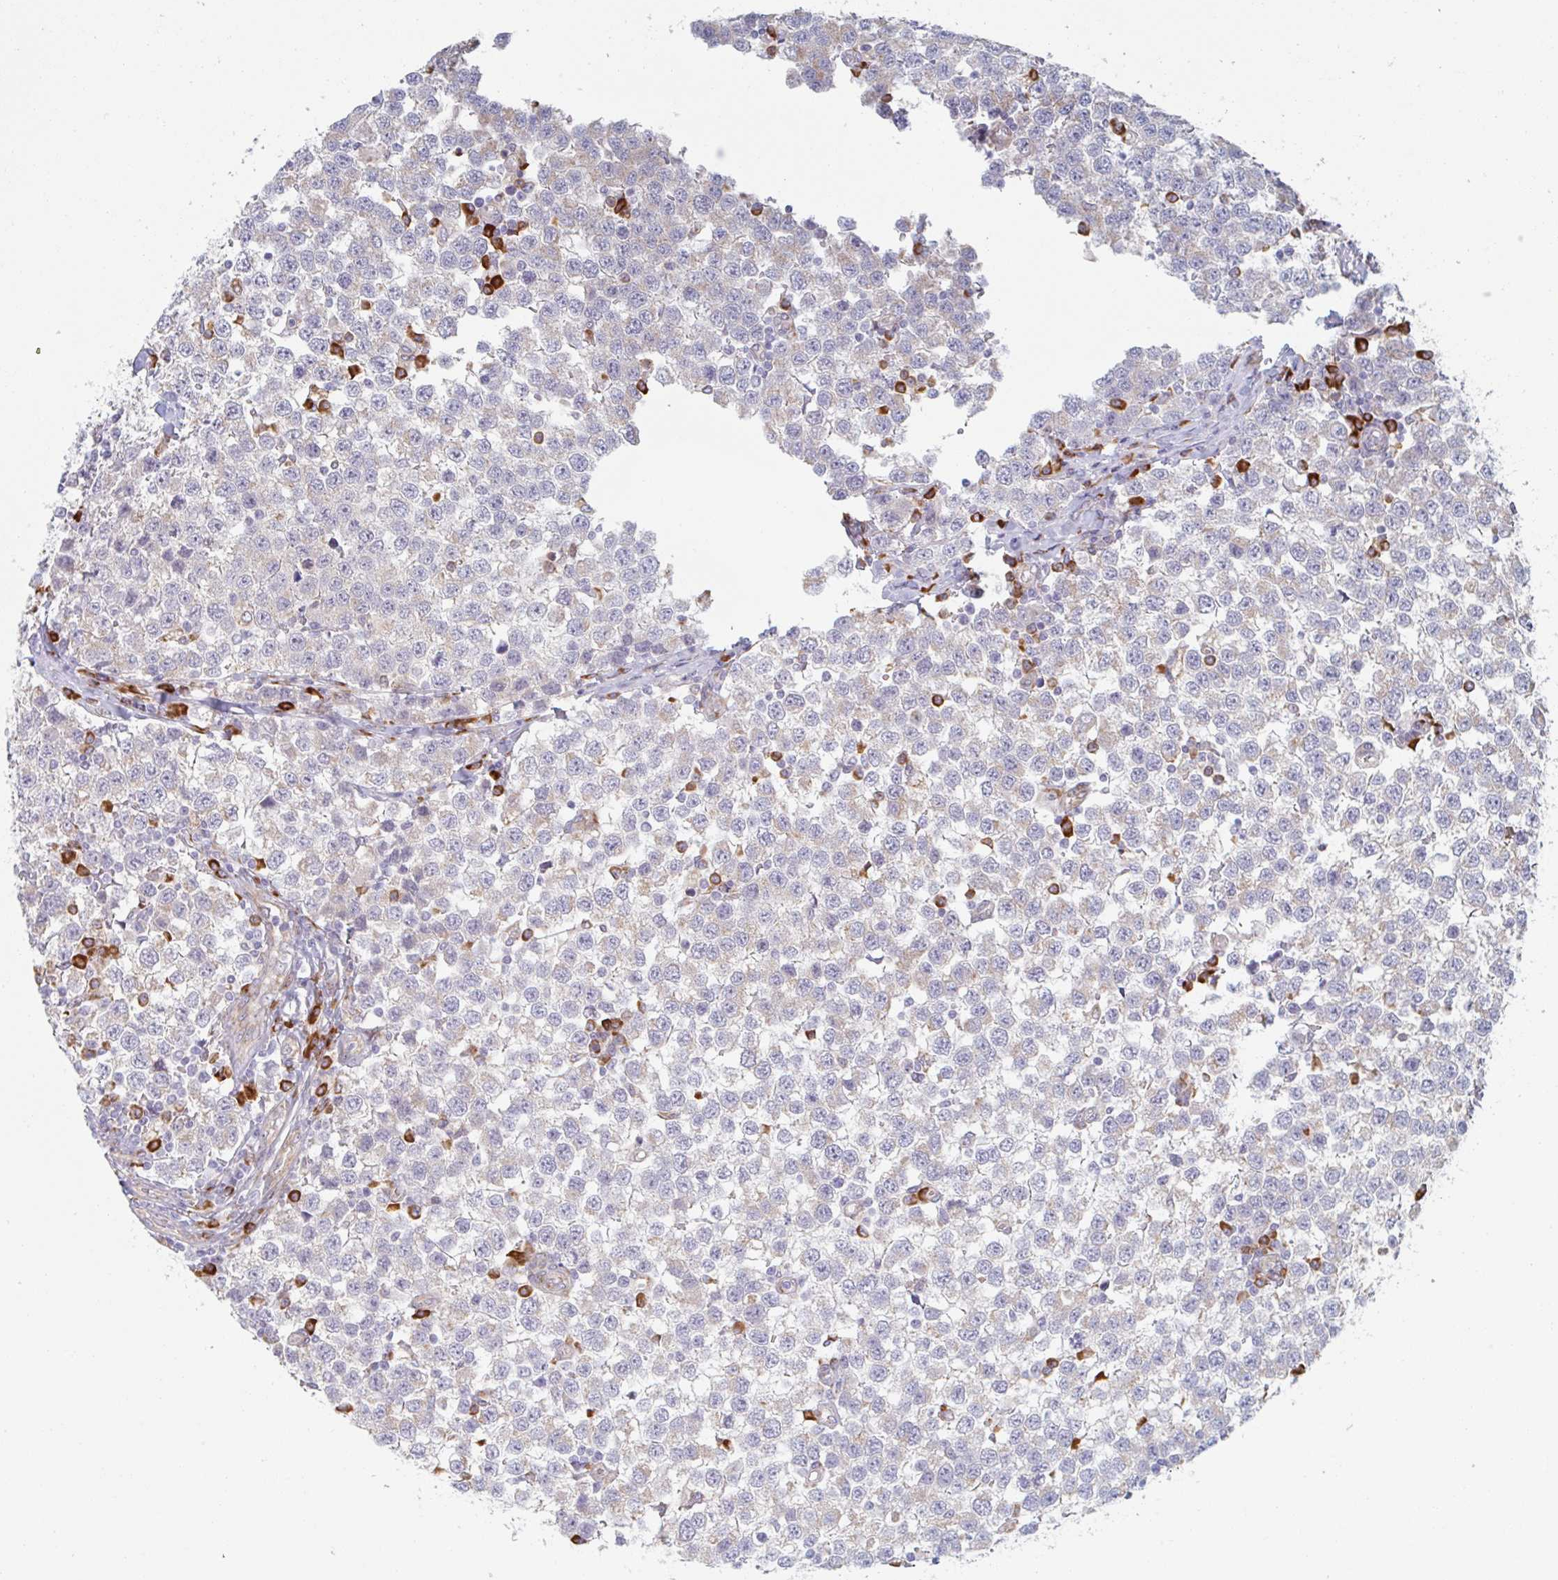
{"staining": {"intensity": "negative", "quantity": "none", "location": "none"}, "tissue": "testis cancer", "cell_type": "Tumor cells", "image_type": "cancer", "snomed": [{"axis": "morphology", "description": "Seminoma, NOS"}, {"axis": "topography", "description": "Testis"}], "caption": "An IHC micrograph of seminoma (testis) is shown. There is no staining in tumor cells of seminoma (testis).", "gene": "TRAPPC10", "patient": {"sex": "male", "age": 34}}